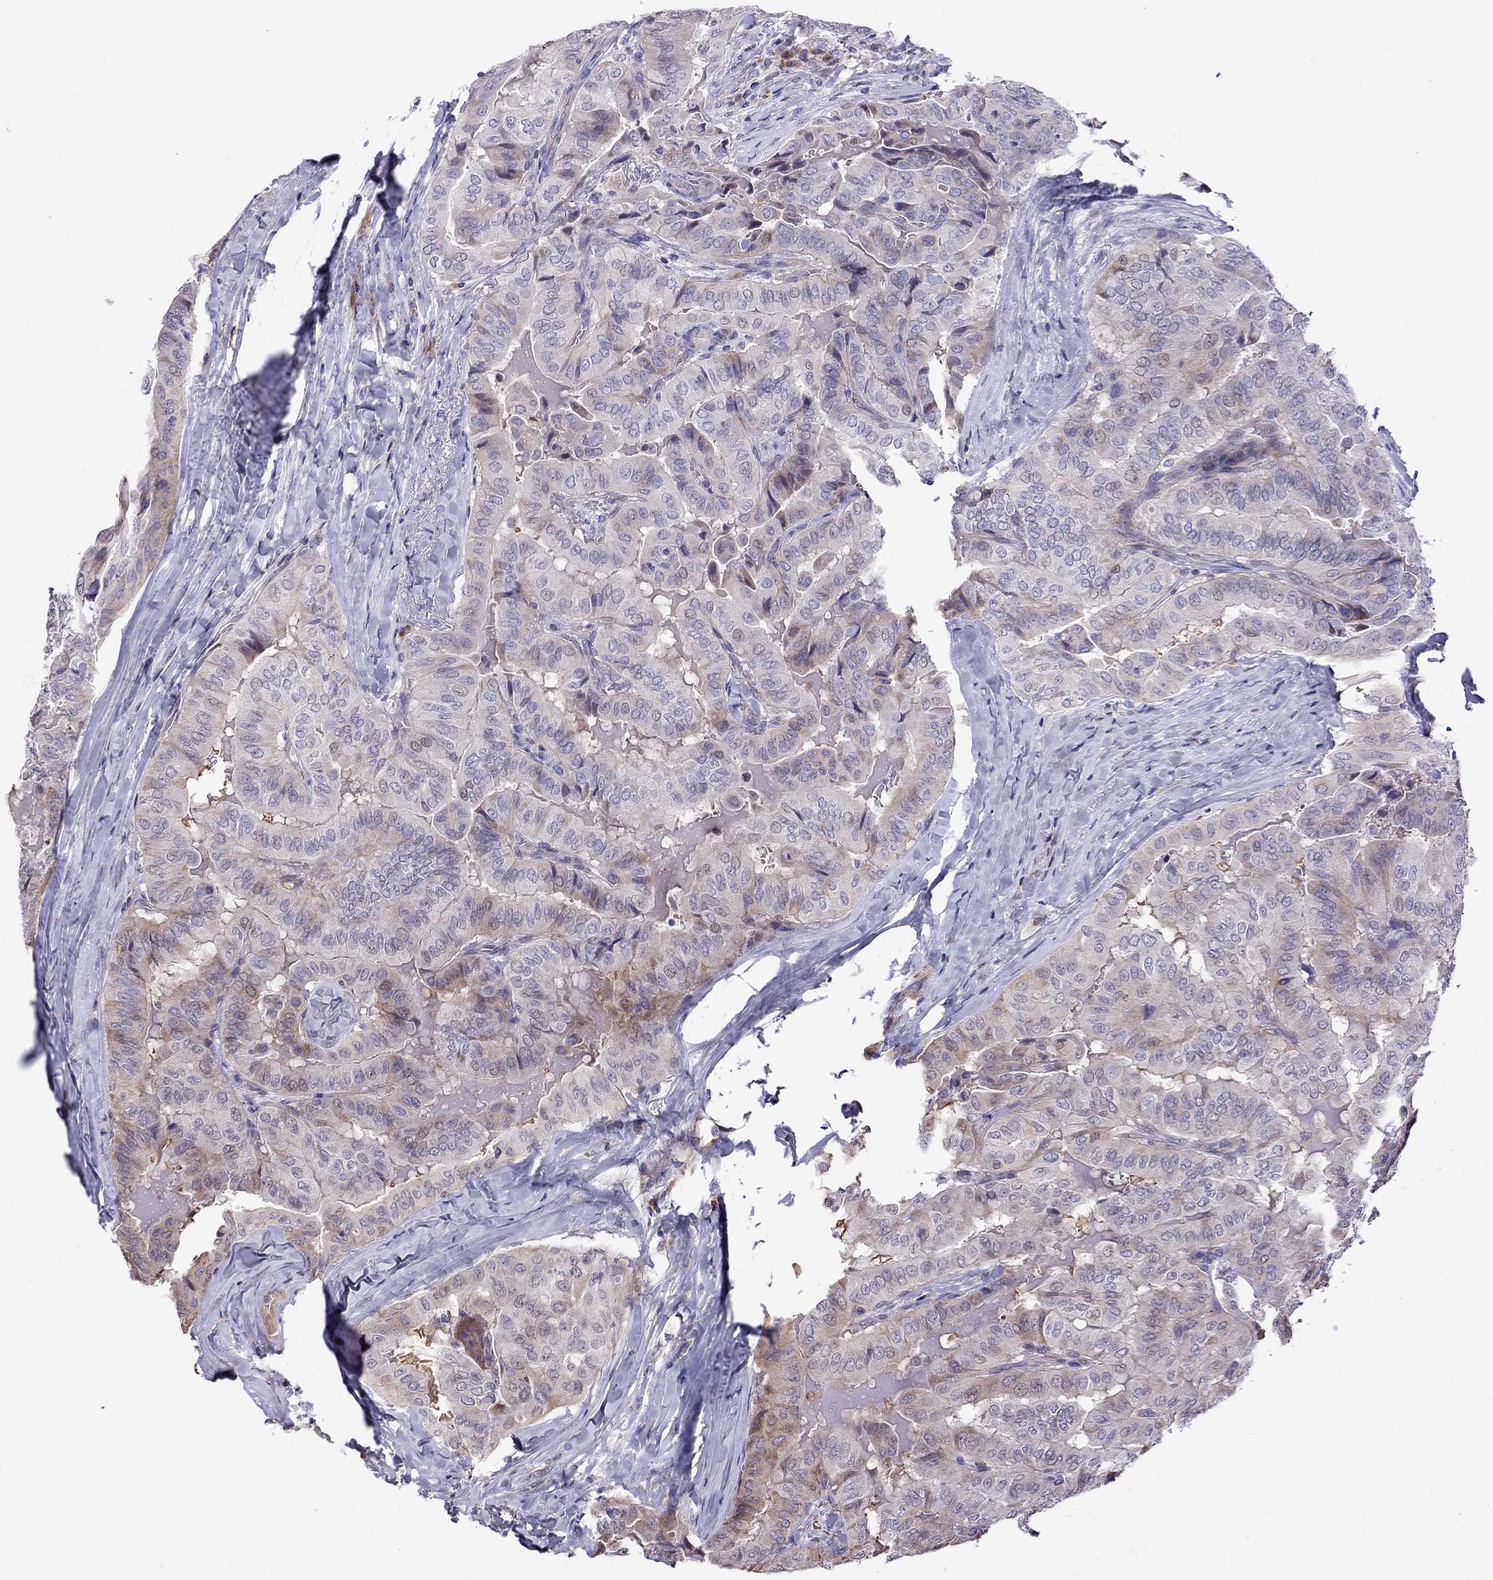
{"staining": {"intensity": "moderate", "quantity": "<25%", "location": "cytoplasmic/membranous"}, "tissue": "thyroid cancer", "cell_type": "Tumor cells", "image_type": "cancer", "snomed": [{"axis": "morphology", "description": "Papillary adenocarcinoma, NOS"}, {"axis": "topography", "description": "Thyroid gland"}], "caption": "Brown immunohistochemical staining in human thyroid cancer shows moderate cytoplasmic/membranous staining in about <25% of tumor cells. Nuclei are stained in blue.", "gene": "ADAM28", "patient": {"sex": "female", "age": 68}}